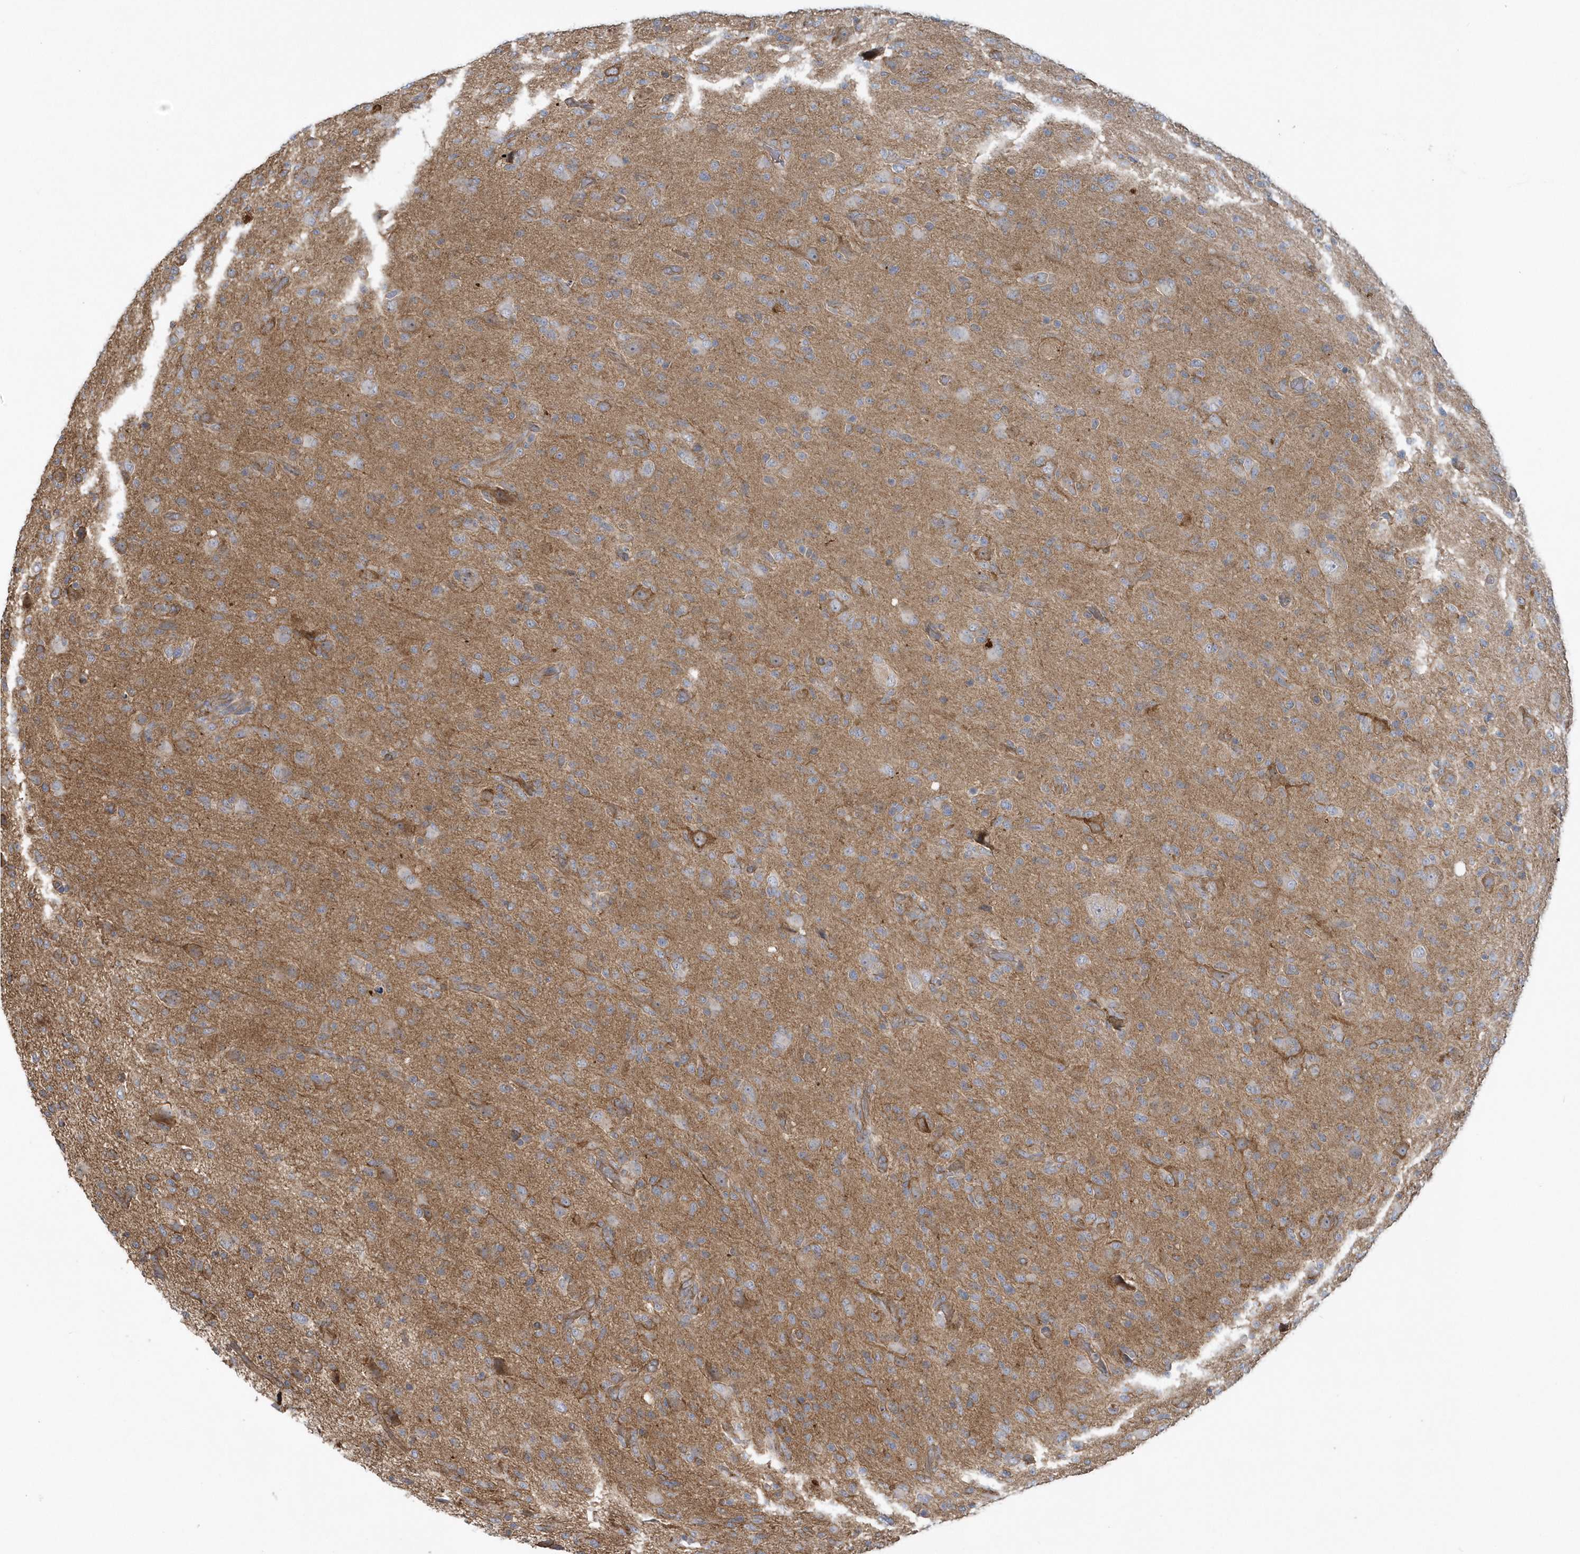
{"staining": {"intensity": "negative", "quantity": "none", "location": "none"}, "tissue": "glioma", "cell_type": "Tumor cells", "image_type": "cancer", "snomed": [{"axis": "morphology", "description": "Glioma, malignant, High grade"}, {"axis": "topography", "description": "Brain"}], "caption": "A histopathology image of human malignant glioma (high-grade) is negative for staining in tumor cells.", "gene": "RAI14", "patient": {"sex": "female", "age": 57}}